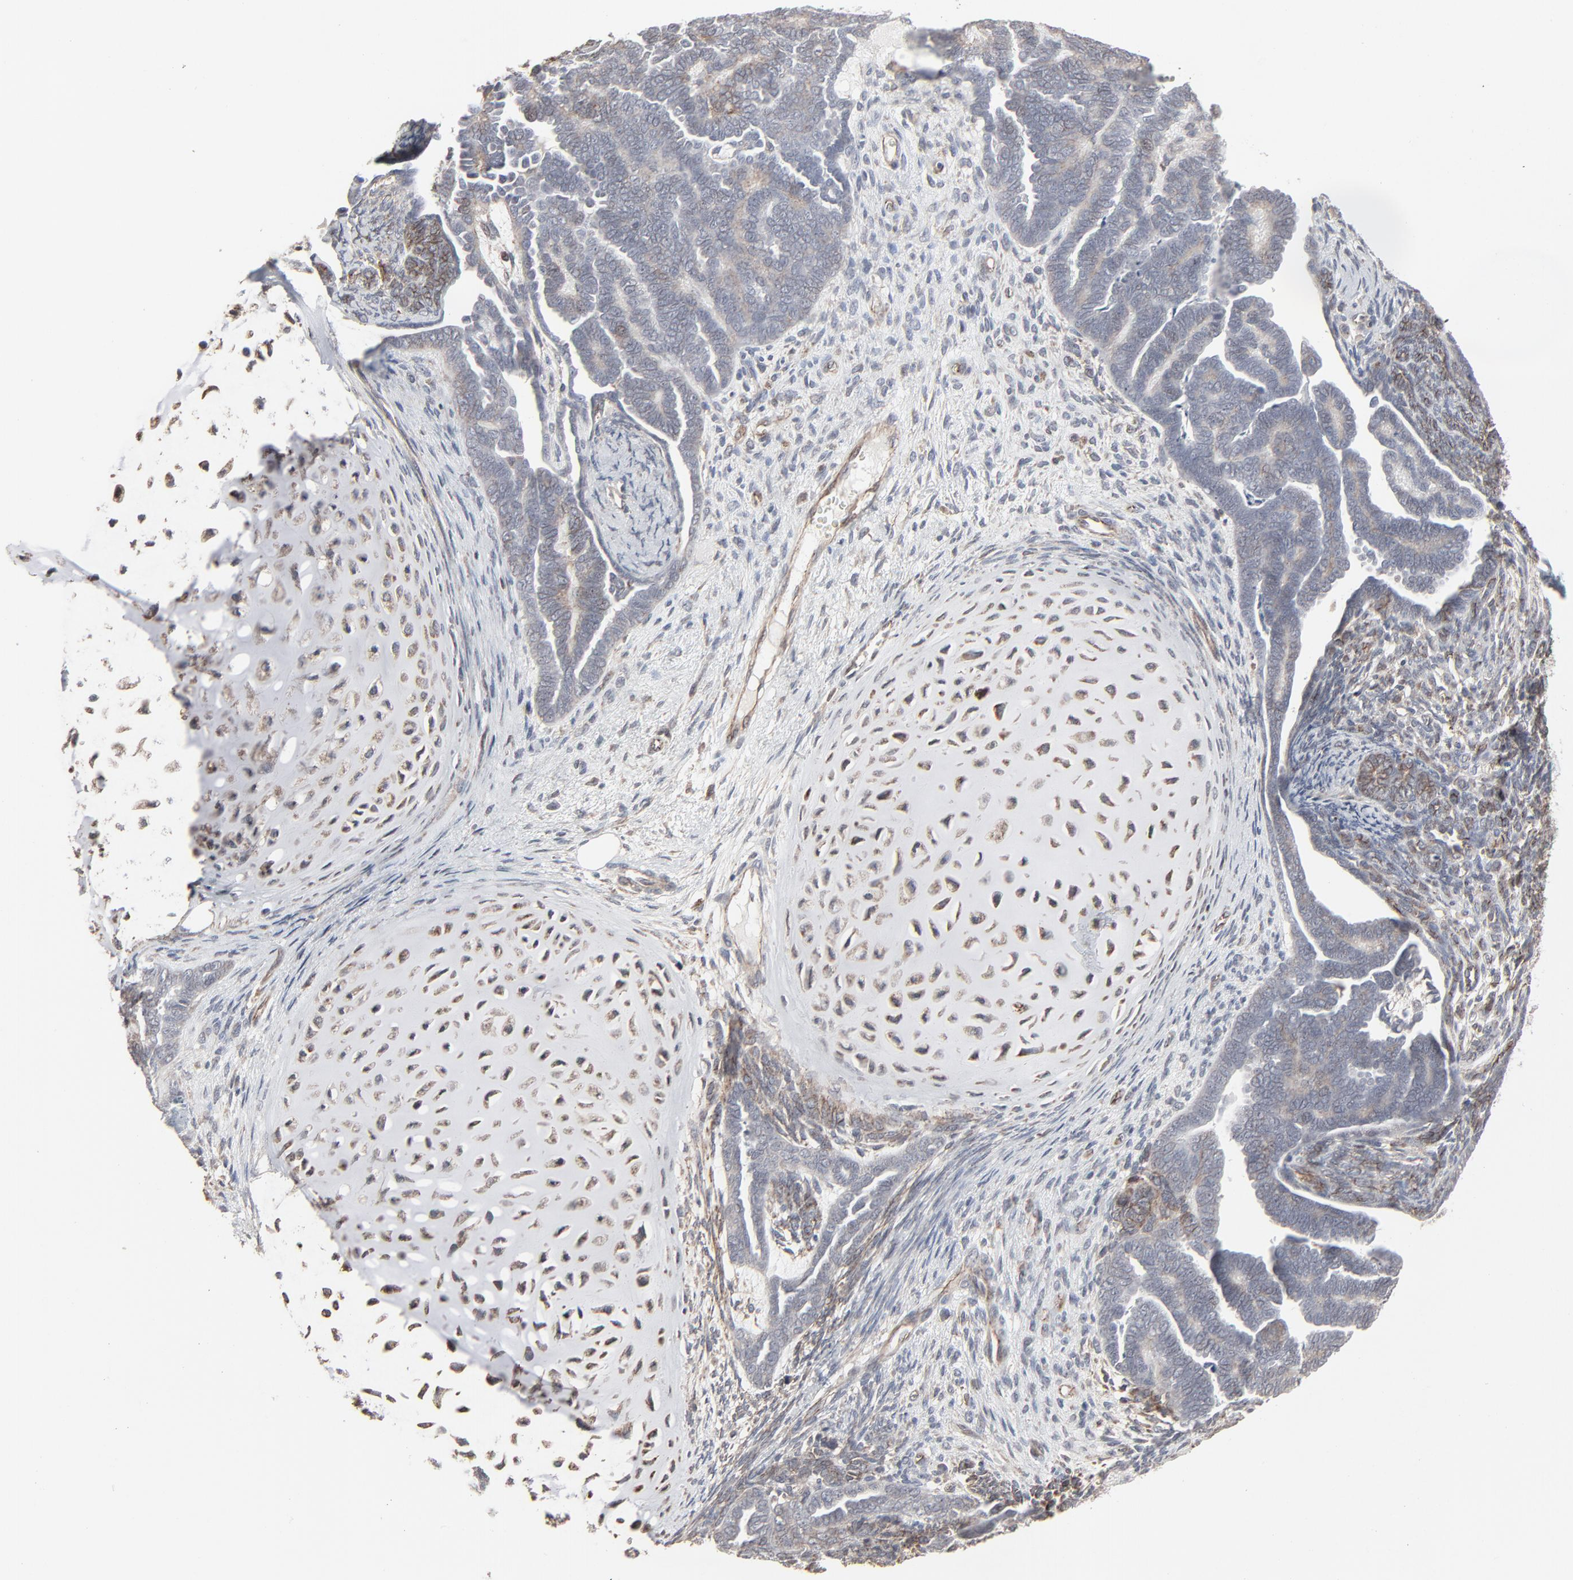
{"staining": {"intensity": "weak", "quantity": "25%-75%", "location": "cytoplasmic/membranous"}, "tissue": "endometrial cancer", "cell_type": "Tumor cells", "image_type": "cancer", "snomed": [{"axis": "morphology", "description": "Neoplasm, malignant, NOS"}, {"axis": "topography", "description": "Endometrium"}], "caption": "Immunohistochemistry staining of malignant neoplasm (endometrial), which reveals low levels of weak cytoplasmic/membranous positivity in approximately 25%-75% of tumor cells indicating weak cytoplasmic/membranous protein positivity. The staining was performed using DAB (brown) for protein detection and nuclei were counterstained in hematoxylin (blue).", "gene": "CTNND1", "patient": {"sex": "female", "age": 74}}